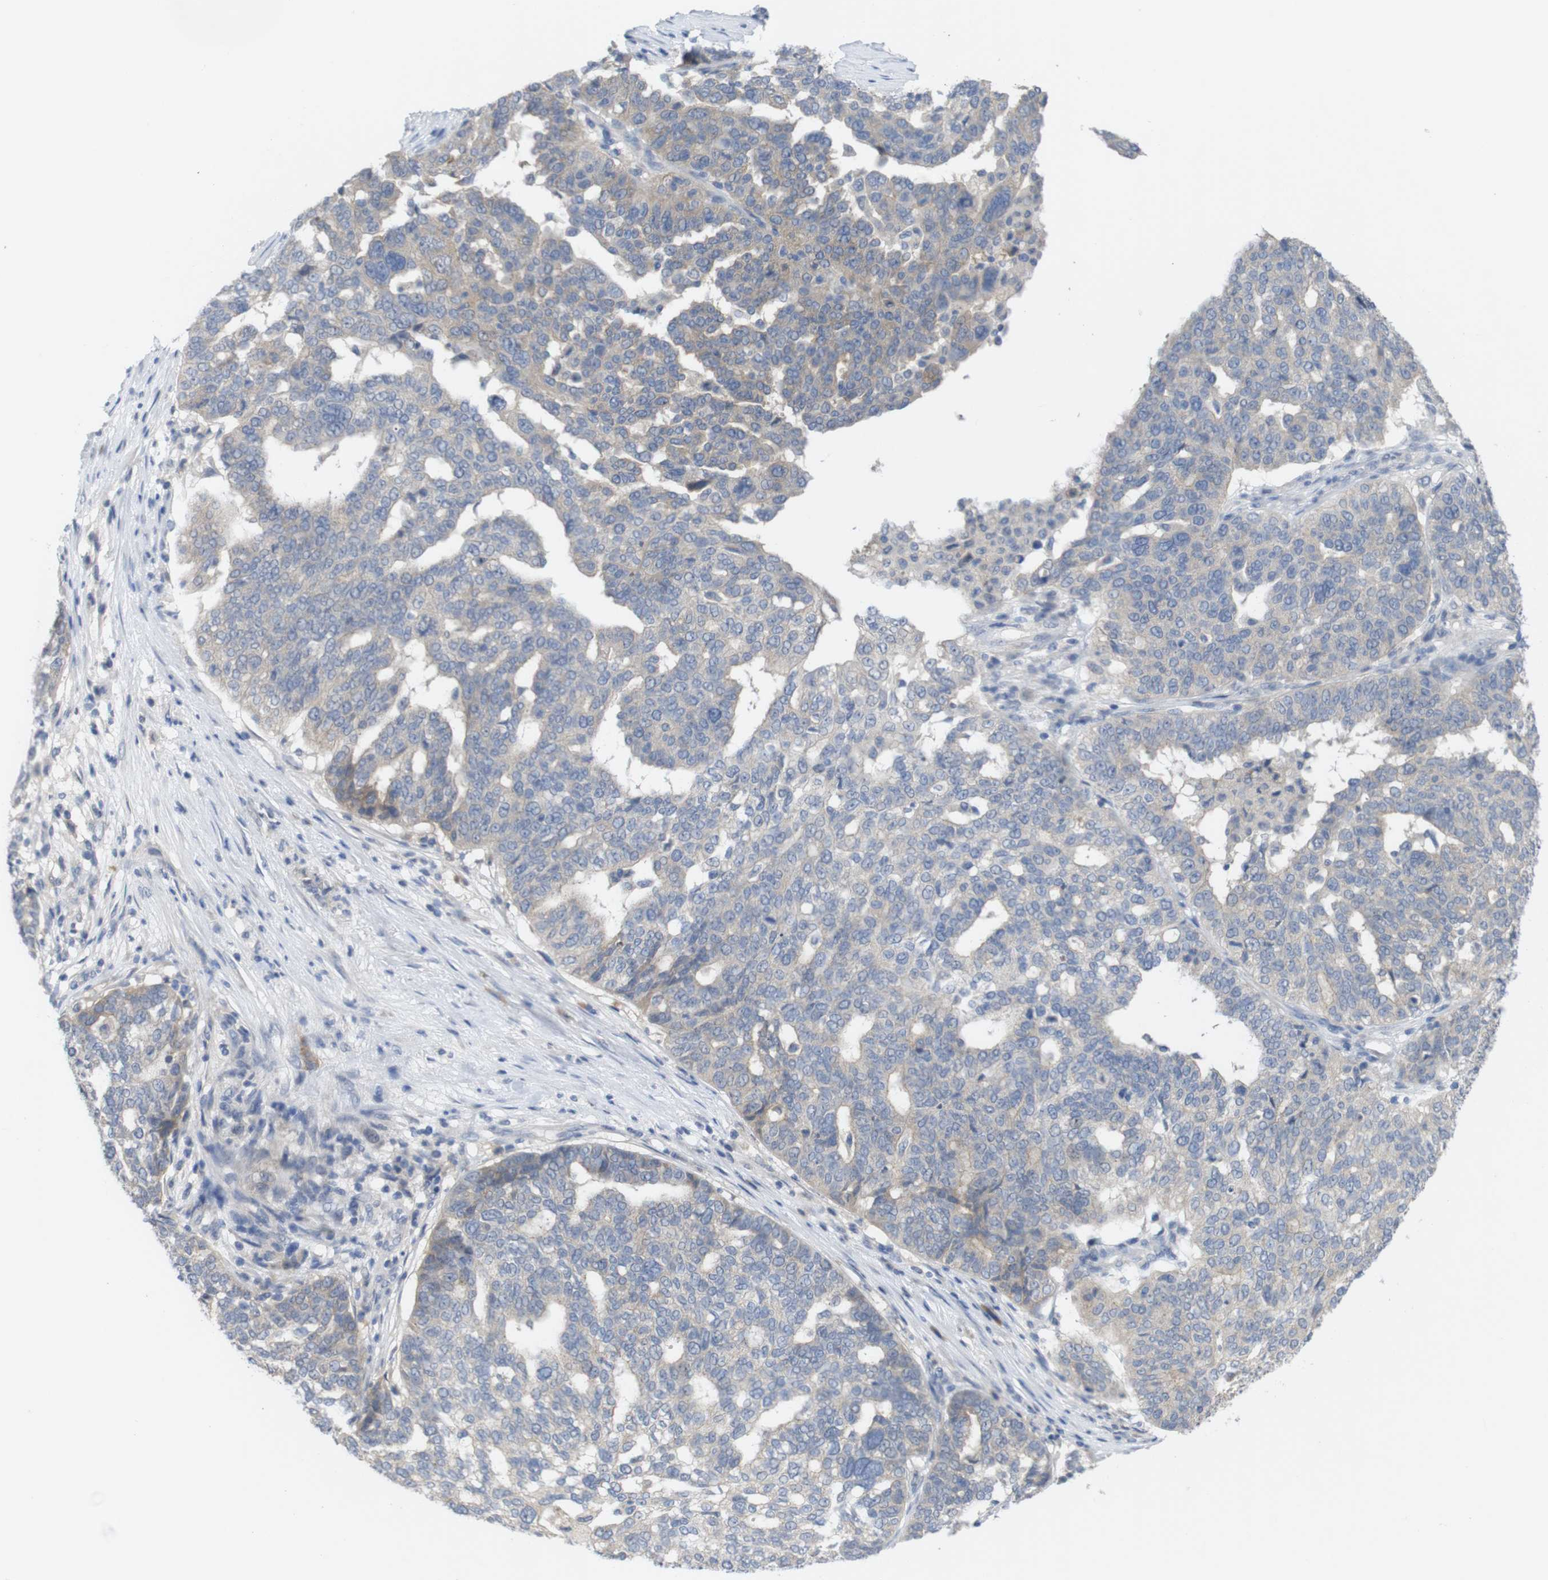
{"staining": {"intensity": "weak", "quantity": "25%-75%", "location": "cytoplasmic/membranous"}, "tissue": "ovarian cancer", "cell_type": "Tumor cells", "image_type": "cancer", "snomed": [{"axis": "morphology", "description": "Cystadenocarcinoma, serous, NOS"}, {"axis": "topography", "description": "Ovary"}], "caption": "A micrograph of serous cystadenocarcinoma (ovarian) stained for a protein exhibits weak cytoplasmic/membranous brown staining in tumor cells. (Stains: DAB (3,3'-diaminobenzidine) in brown, nuclei in blue, Microscopy: brightfield microscopy at high magnification).", "gene": "BCAR3", "patient": {"sex": "female", "age": 59}}